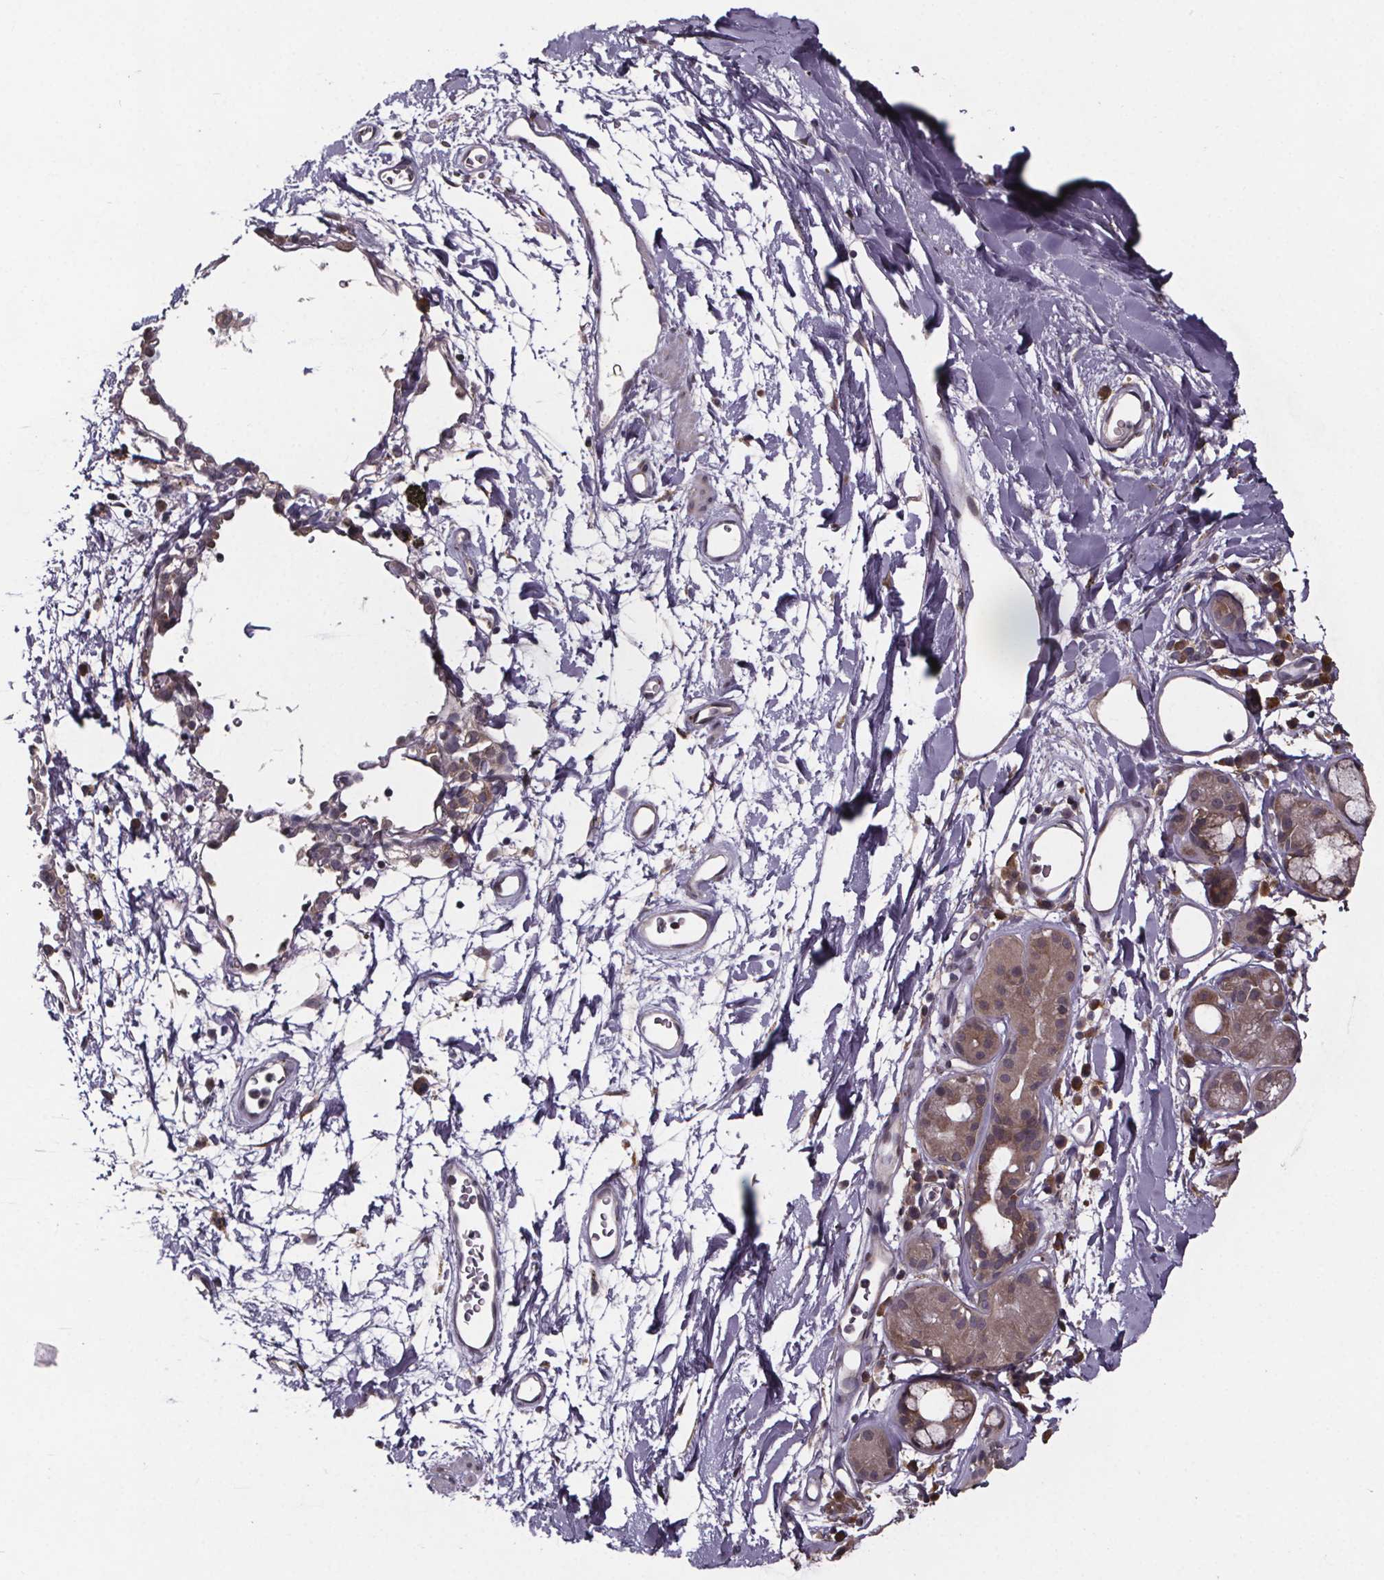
{"staining": {"intensity": "moderate", "quantity": ">75%", "location": "cytoplasmic/membranous"}, "tissue": "soft tissue", "cell_type": "Fibroblasts", "image_type": "normal", "snomed": [{"axis": "morphology", "description": "Normal tissue, NOS"}, {"axis": "topography", "description": "Cartilage tissue"}, {"axis": "topography", "description": "Bronchus"}], "caption": "Moderate cytoplasmic/membranous staining is identified in about >75% of fibroblasts in normal soft tissue.", "gene": "SAT1", "patient": {"sex": "male", "age": 58}}